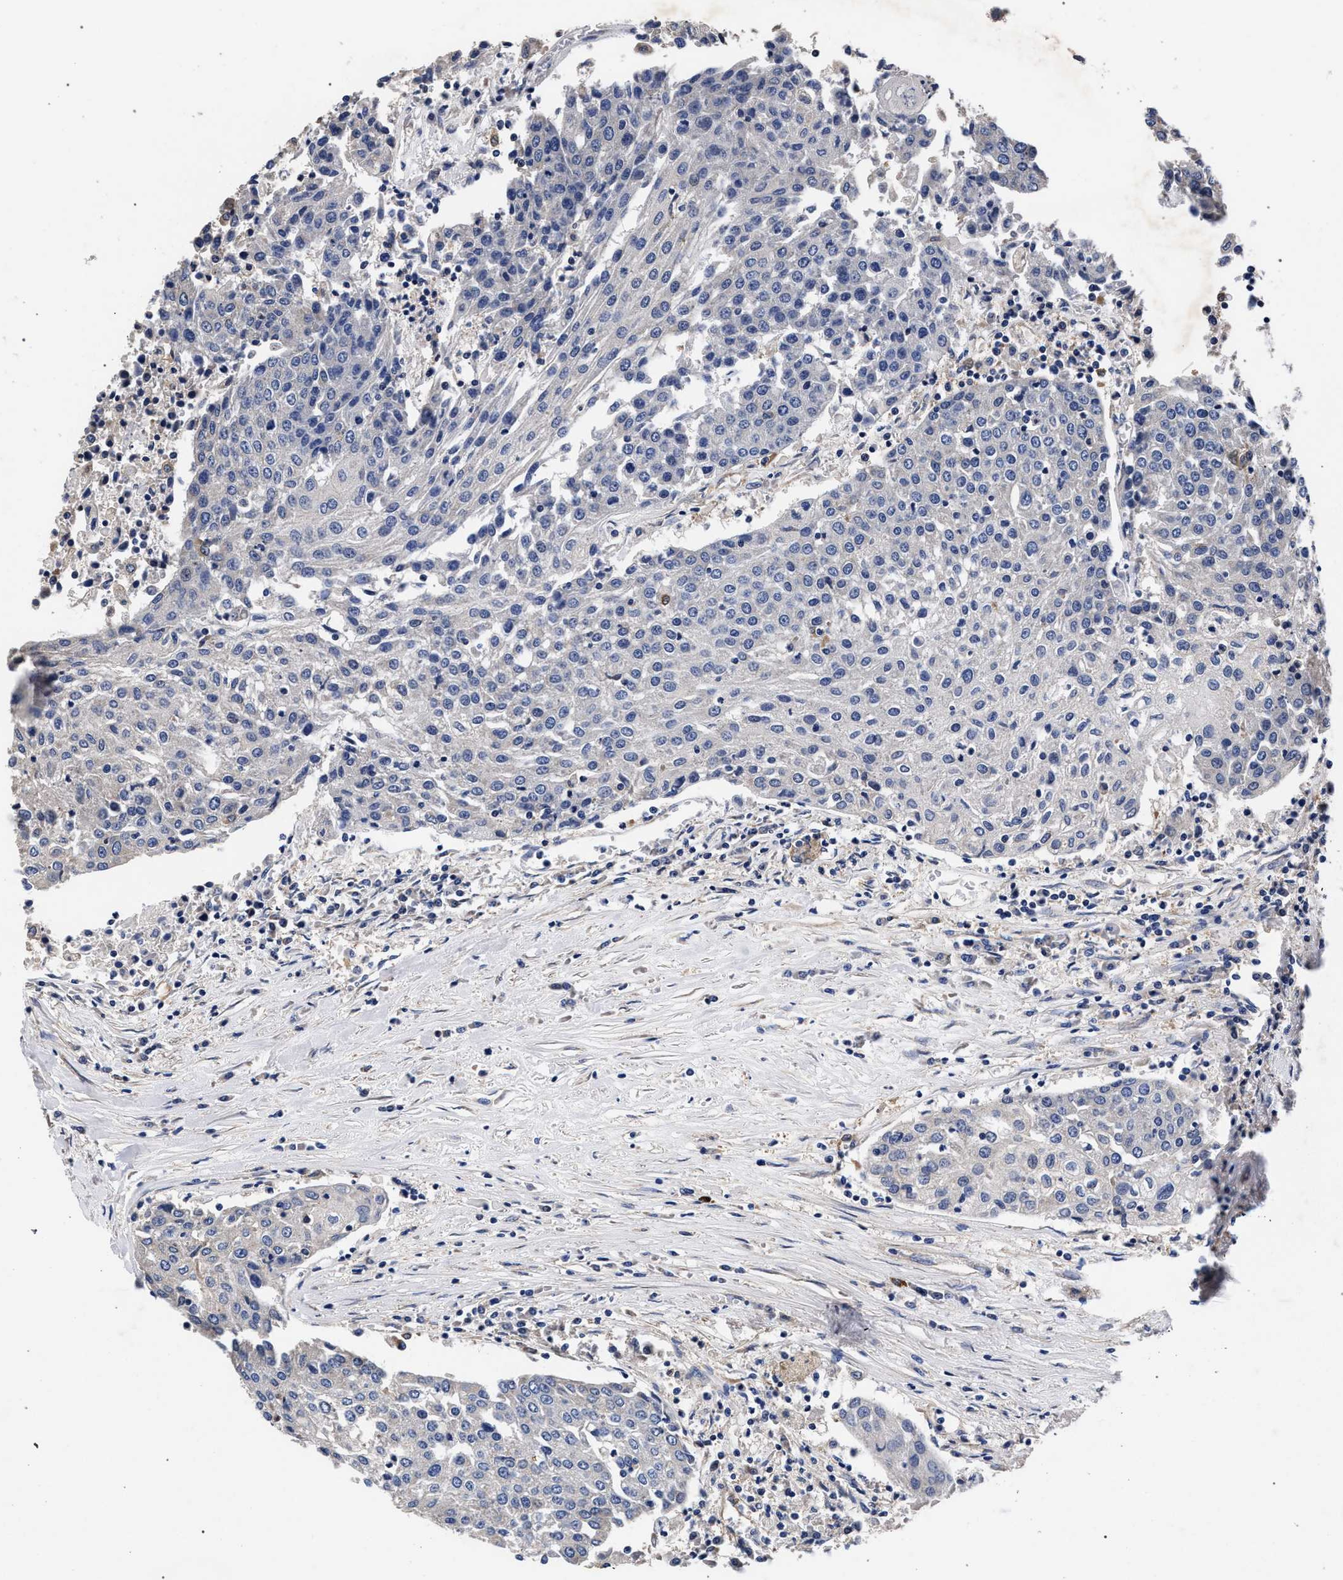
{"staining": {"intensity": "negative", "quantity": "none", "location": "none"}, "tissue": "urothelial cancer", "cell_type": "Tumor cells", "image_type": "cancer", "snomed": [{"axis": "morphology", "description": "Urothelial carcinoma, High grade"}, {"axis": "topography", "description": "Urinary bladder"}], "caption": "Tumor cells are negative for brown protein staining in urothelial cancer. The staining was performed using DAB to visualize the protein expression in brown, while the nuclei were stained in blue with hematoxylin (Magnification: 20x).", "gene": "CFAP95", "patient": {"sex": "female", "age": 85}}